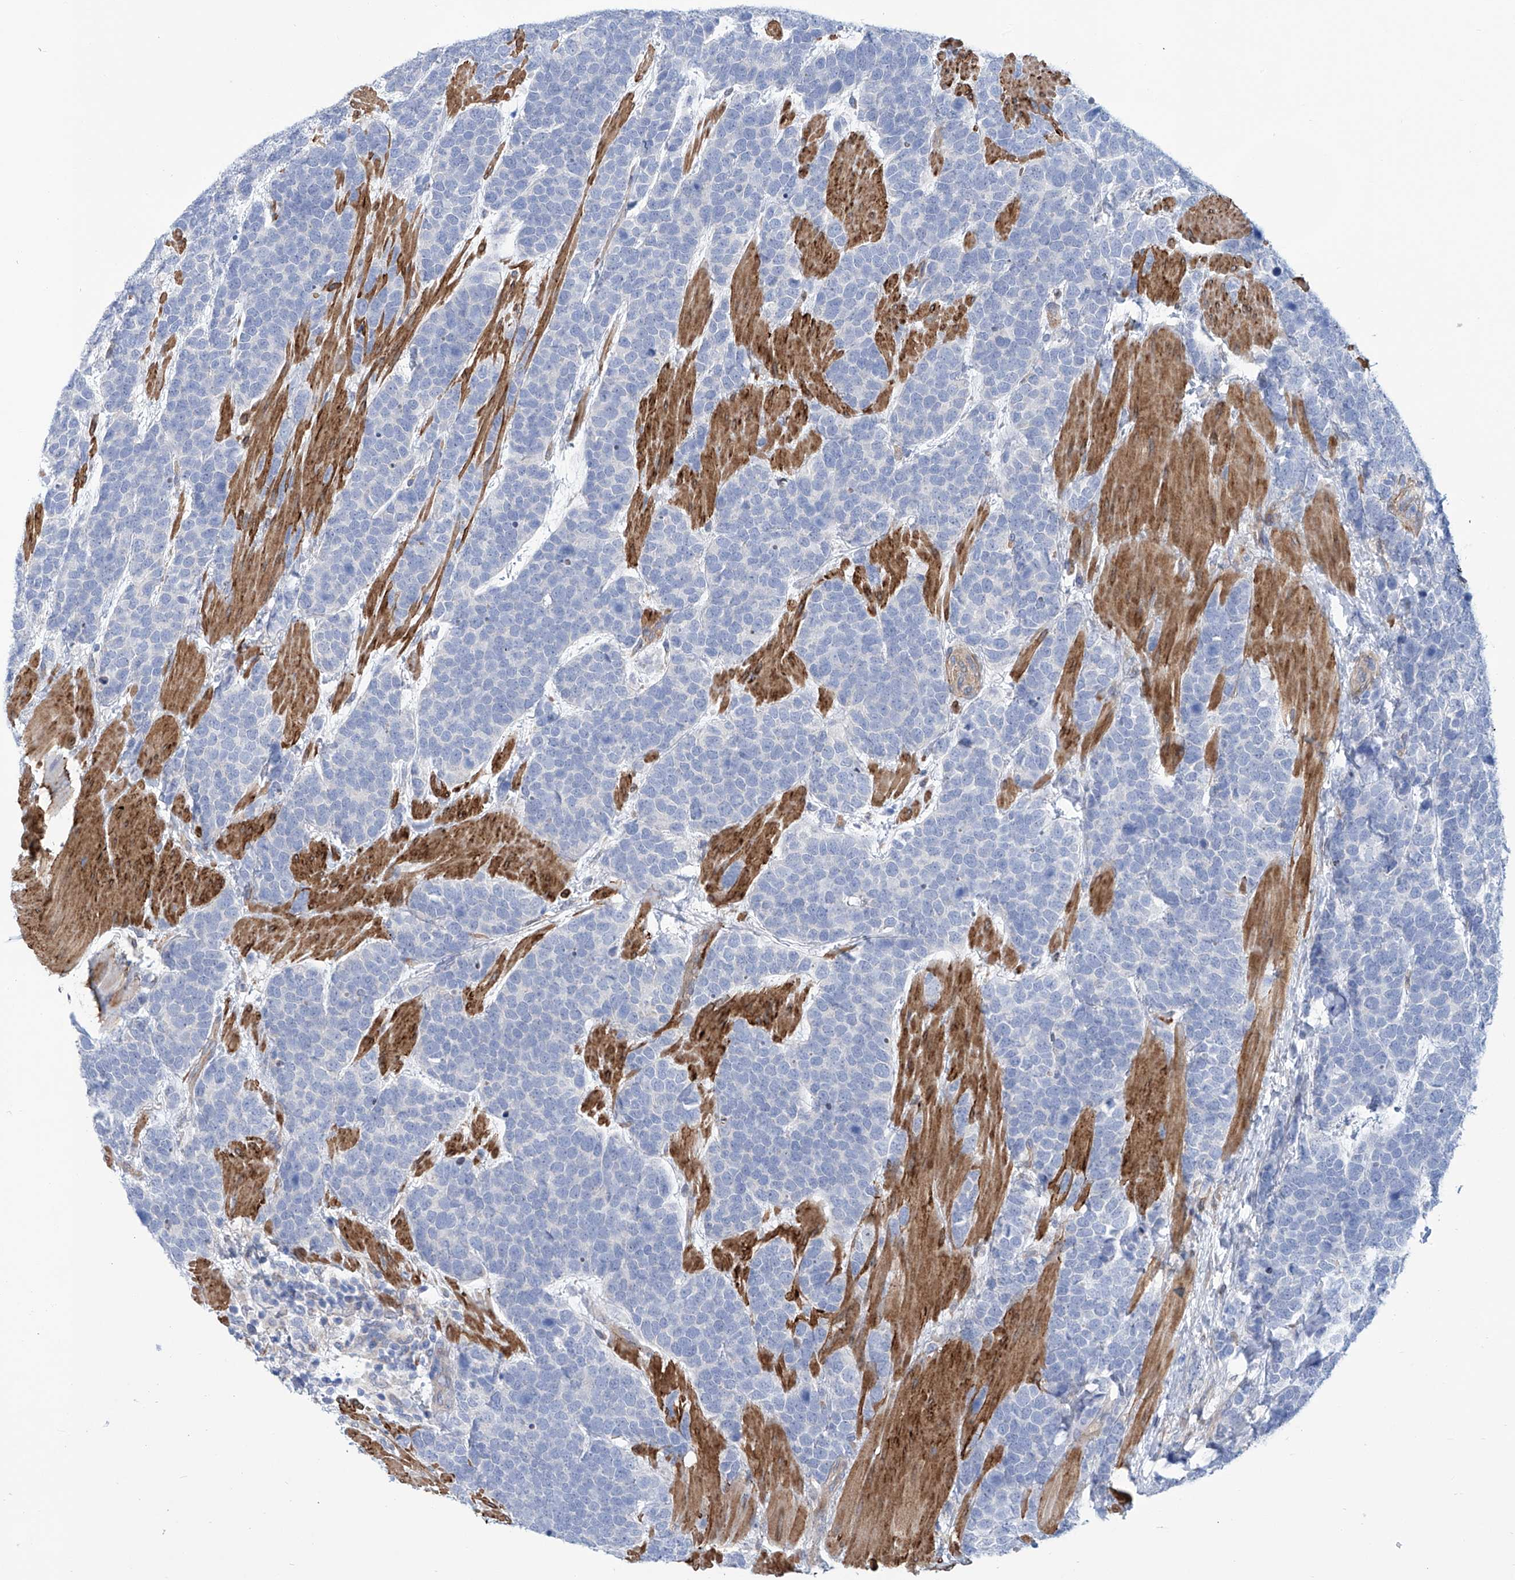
{"staining": {"intensity": "negative", "quantity": "none", "location": "none"}, "tissue": "urothelial cancer", "cell_type": "Tumor cells", "image_type": "cancer", "snomed": [{"axis": "morphology", "description": "Urothelial carcinoma, High grade"}, {"axis": "topography", "description": "Urinary bladder"}], "caption": "Urothelial cancer stained for a protein using immunohistochemistry (IHC) shows no staining tumor cells.", "gene": "TNN", "patient": {"sex": "female", "age": 82}}